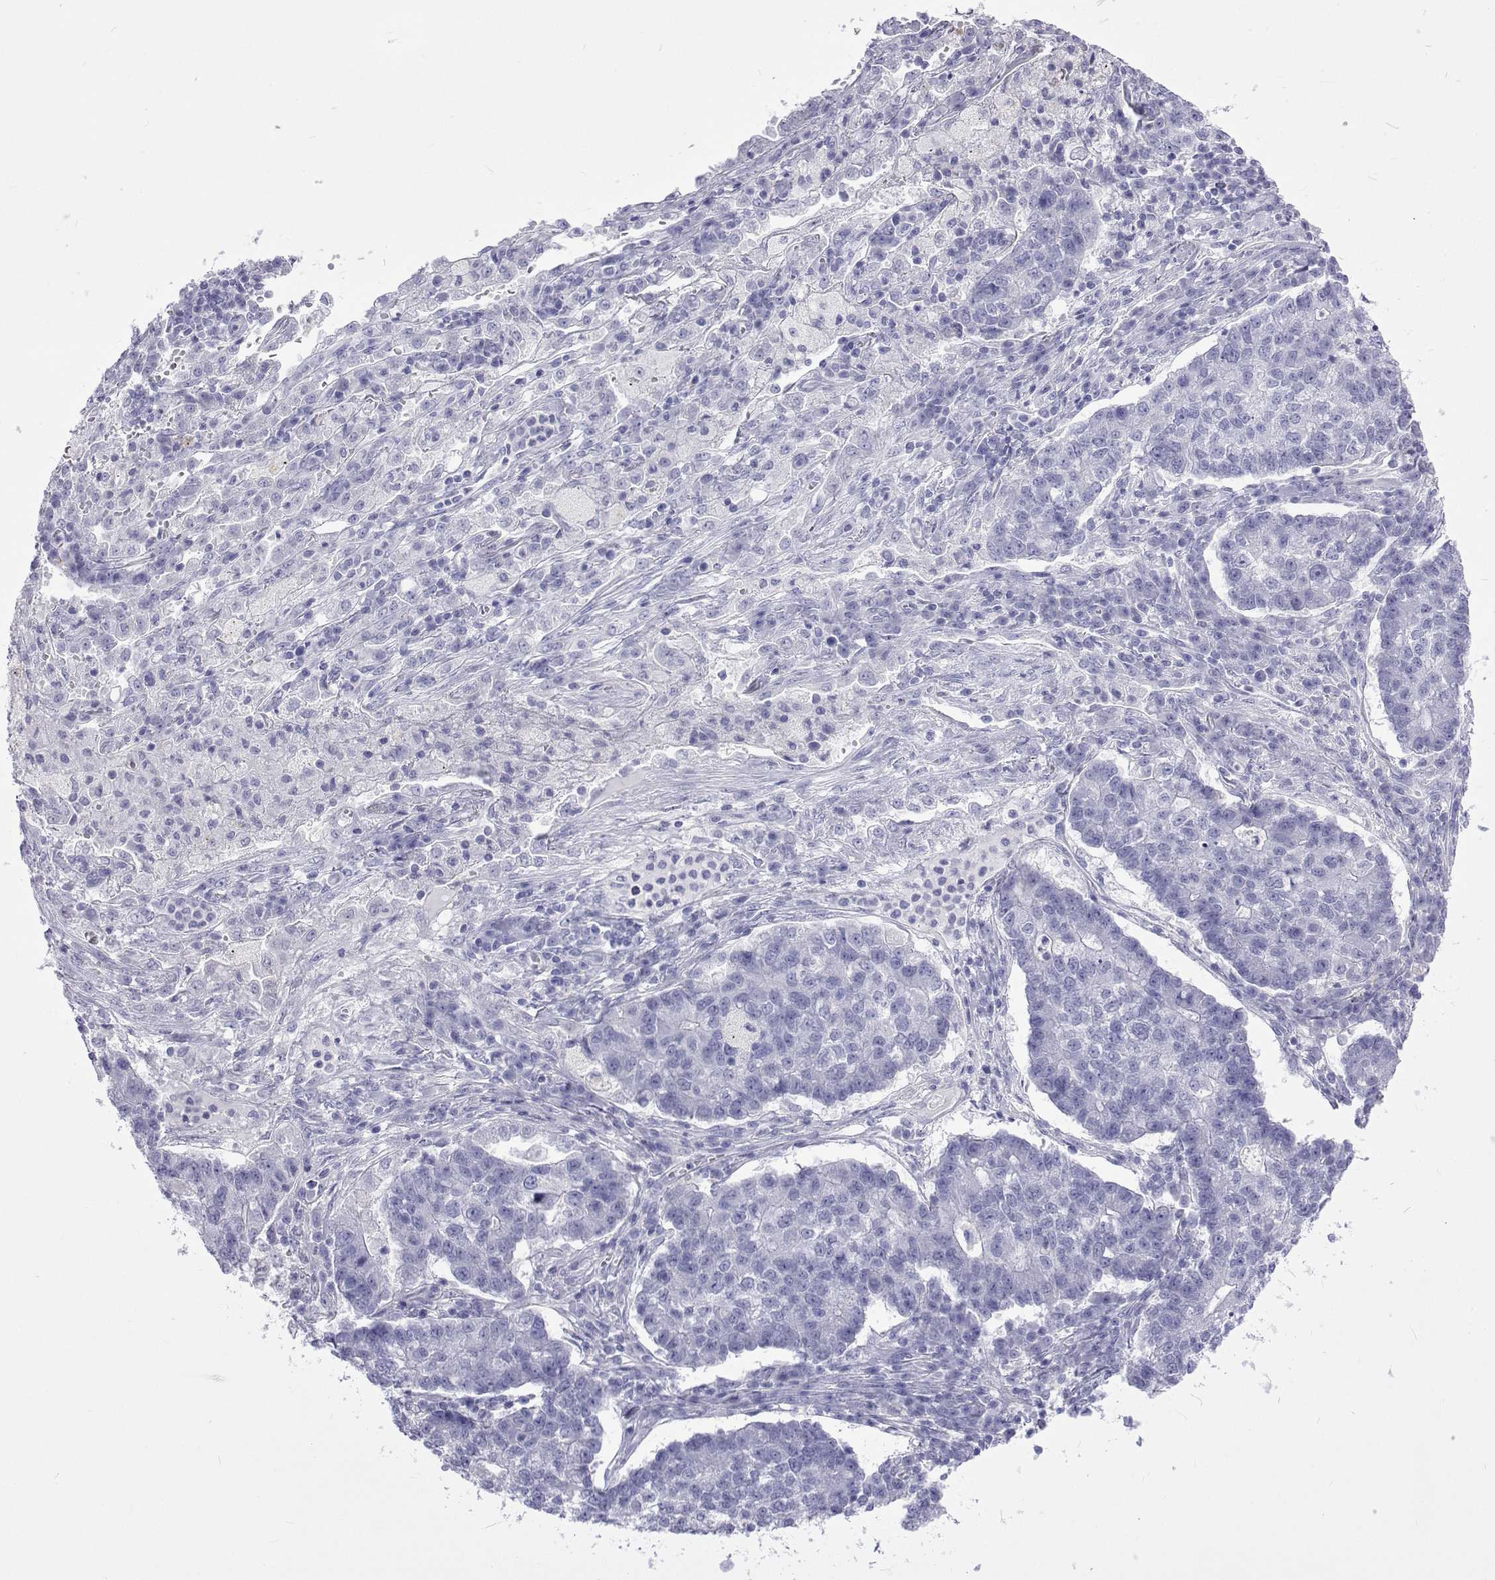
{"staining": {"intensity": "negative", "quantity": "none", "location": "none"}, "tissue": "lung cancer", "cell_type": "Tumor cells", "image_type": "cancer", "snomed": [{"axis": "morphology", "description": "Adenocarcinoma, NOS"}, {"axis": "topography", "description": "Lung"}], "caption": "Immunohistochemistry (IHC) photomicrograph of neoplastic tissue: lung cancer (adenocarcinoma) stained with DAB (3,3'-diaminobenzidine) reveals no significant protein expression in tumor cells.", "gene": "UMODL1", "patient": {"sex": "male", "age": 57}}